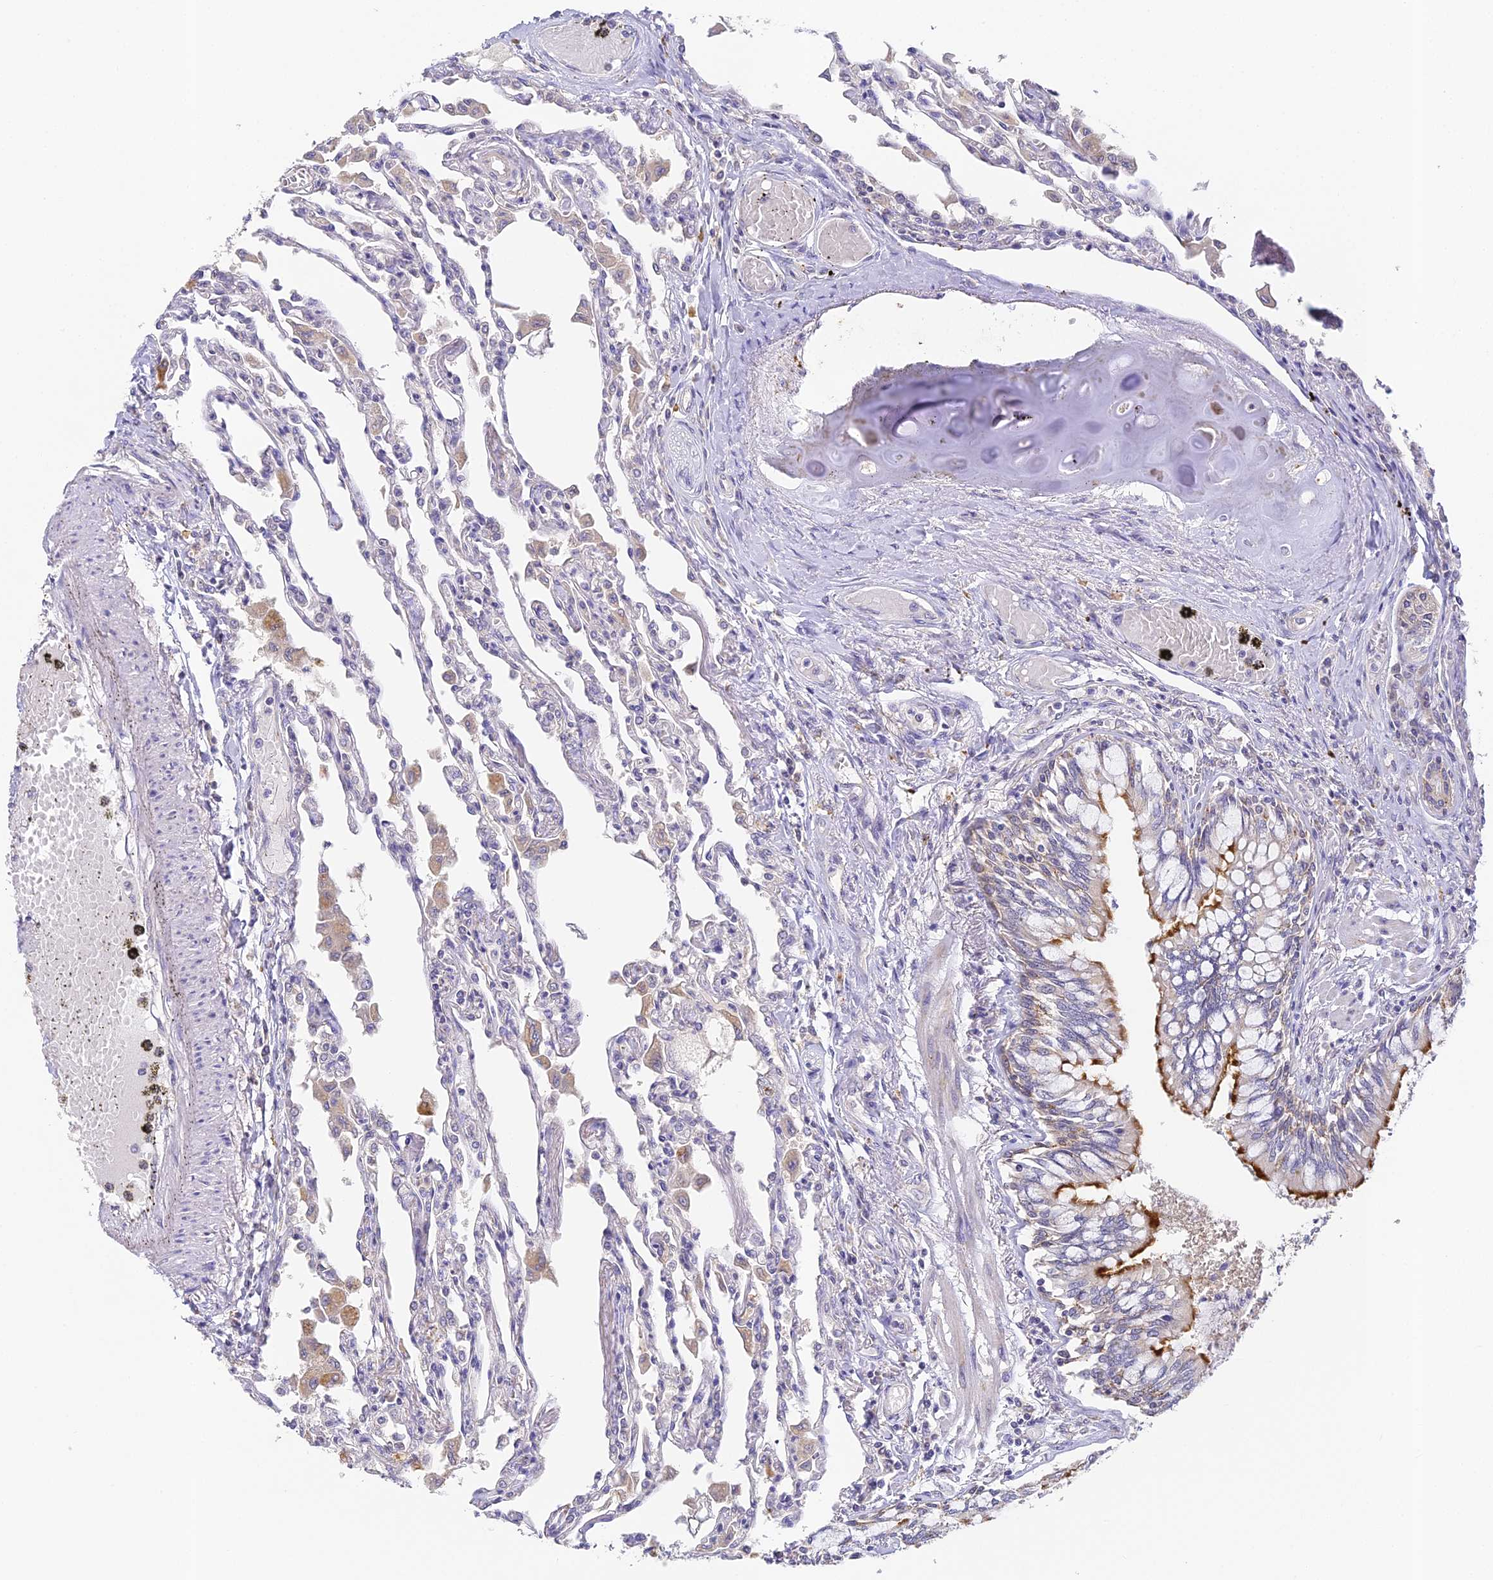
{"staining": {"intensity": "negative", "quantity": "none", "location": "none"}, "tissue": "lung", "cell_type": "Alveolar cells", "image_type": "normal", "snomed": [{"axis": "morphology", "description": "Normal tissue, NOS"}, {"axis": "topography", "description": "Bronchus"}, {"axis": "topography", "description": "Lung"}], "caption": "Immunohistochemistry (IHC) of unremarkable lung displays no expression in alveolar cells. (DAB IHC visualized using brightfield microscopy, high magnification).", "gene": "YAE1", "patient": {"sex": "female", "age": 49}}